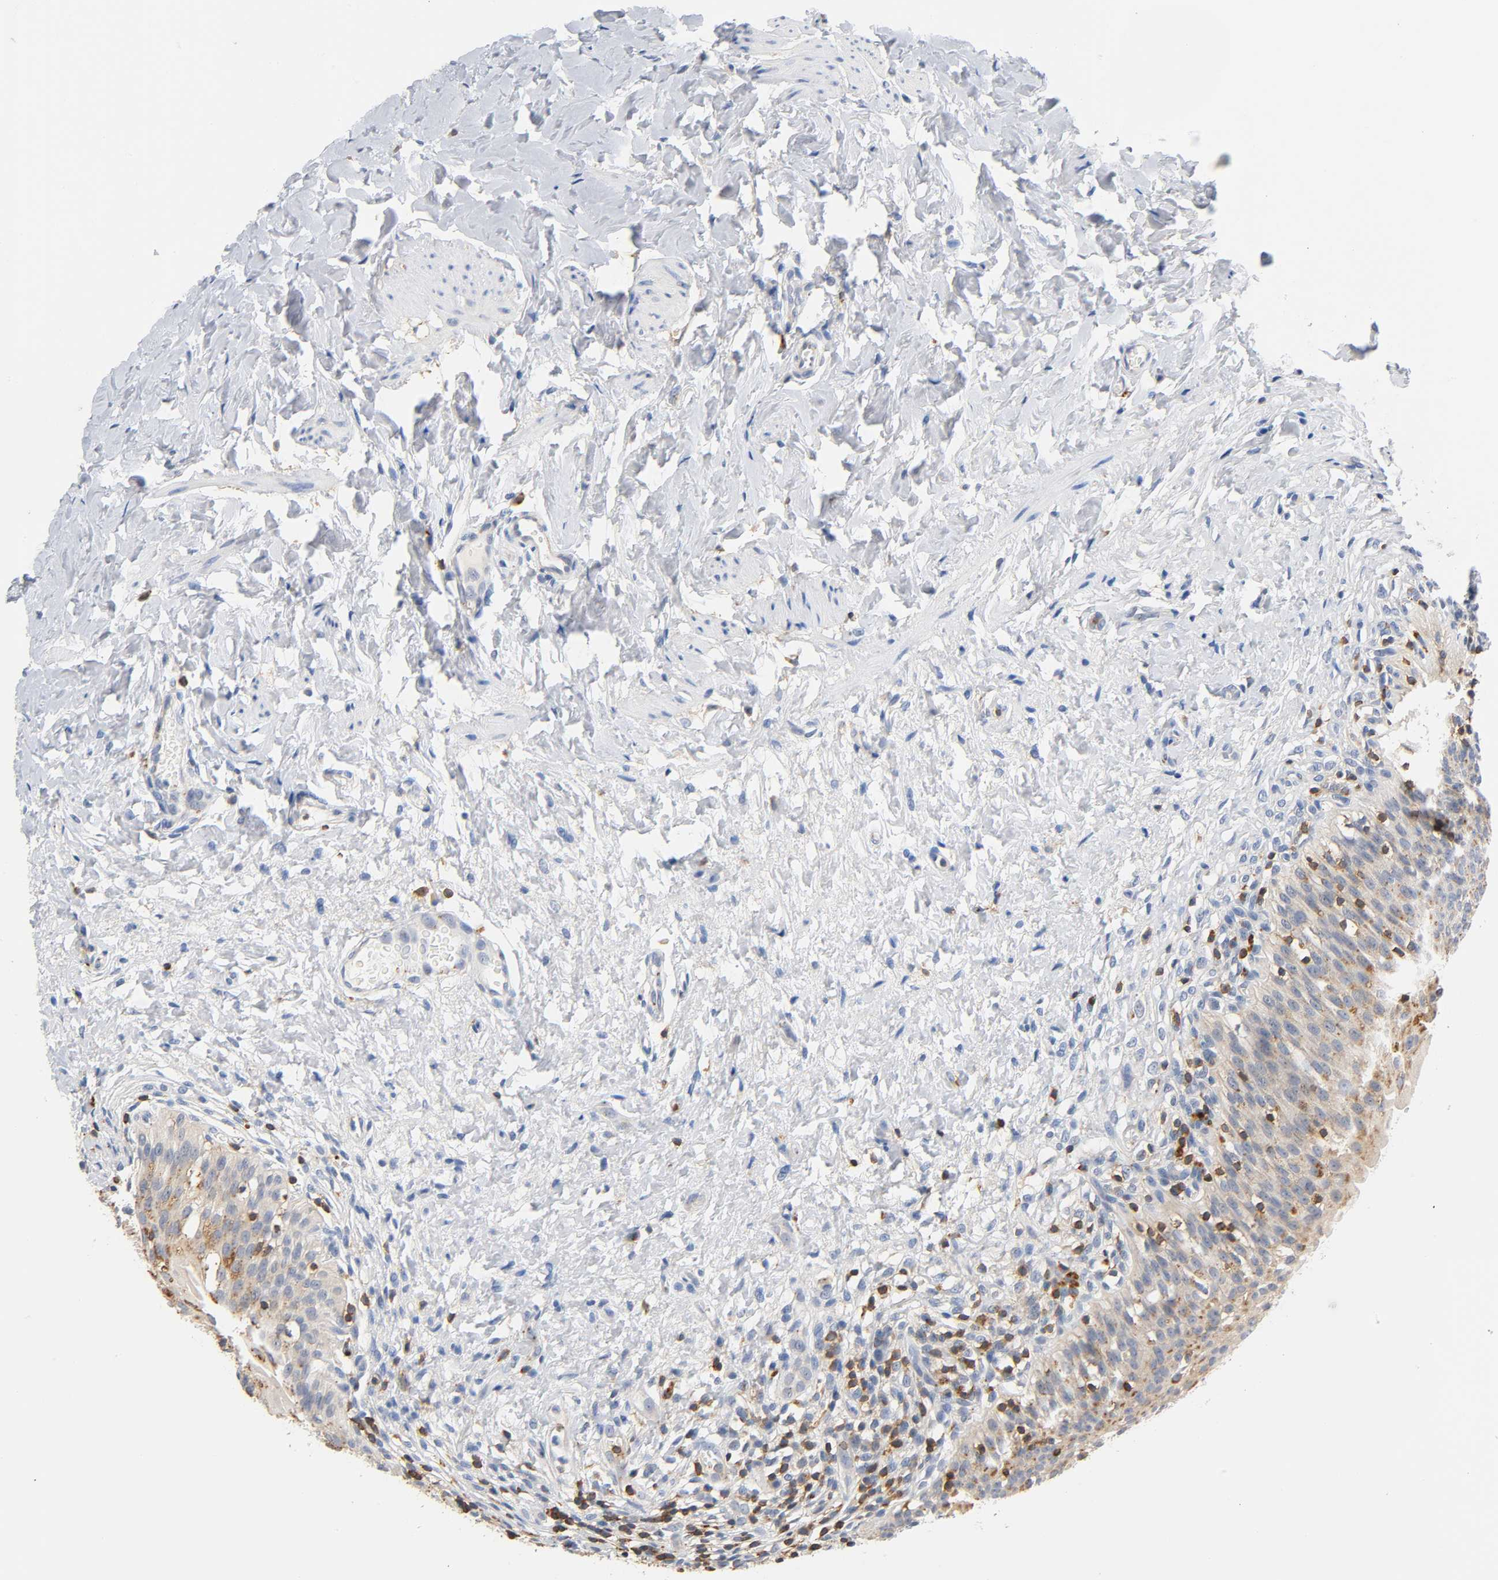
{"staining": {"intensity": "moderate", "quantity": ">75%", "location": "cytoplasmic/membranous"}, "tissue": "urinary bladder", "cell_type": "Urothelial cells", "image_type": "normal", "snomed": [{"axis": "morphology", "description": "Normal tissue, NOS"}, {"axis": "topography", "description": "Urinary bladder"}], "caption": "Protein expression analysis of normal human urinary bladder reveals moderate cytoplasmic/membranous expression in approximately >75% of urothelial cells. The staining is performed using DAB brown chromogen to label protein expression. The nuclei are counter-stained blue using hematoxylin.", "gene": "UCKL1", "patient": {"sex": "female", "age": 80}}